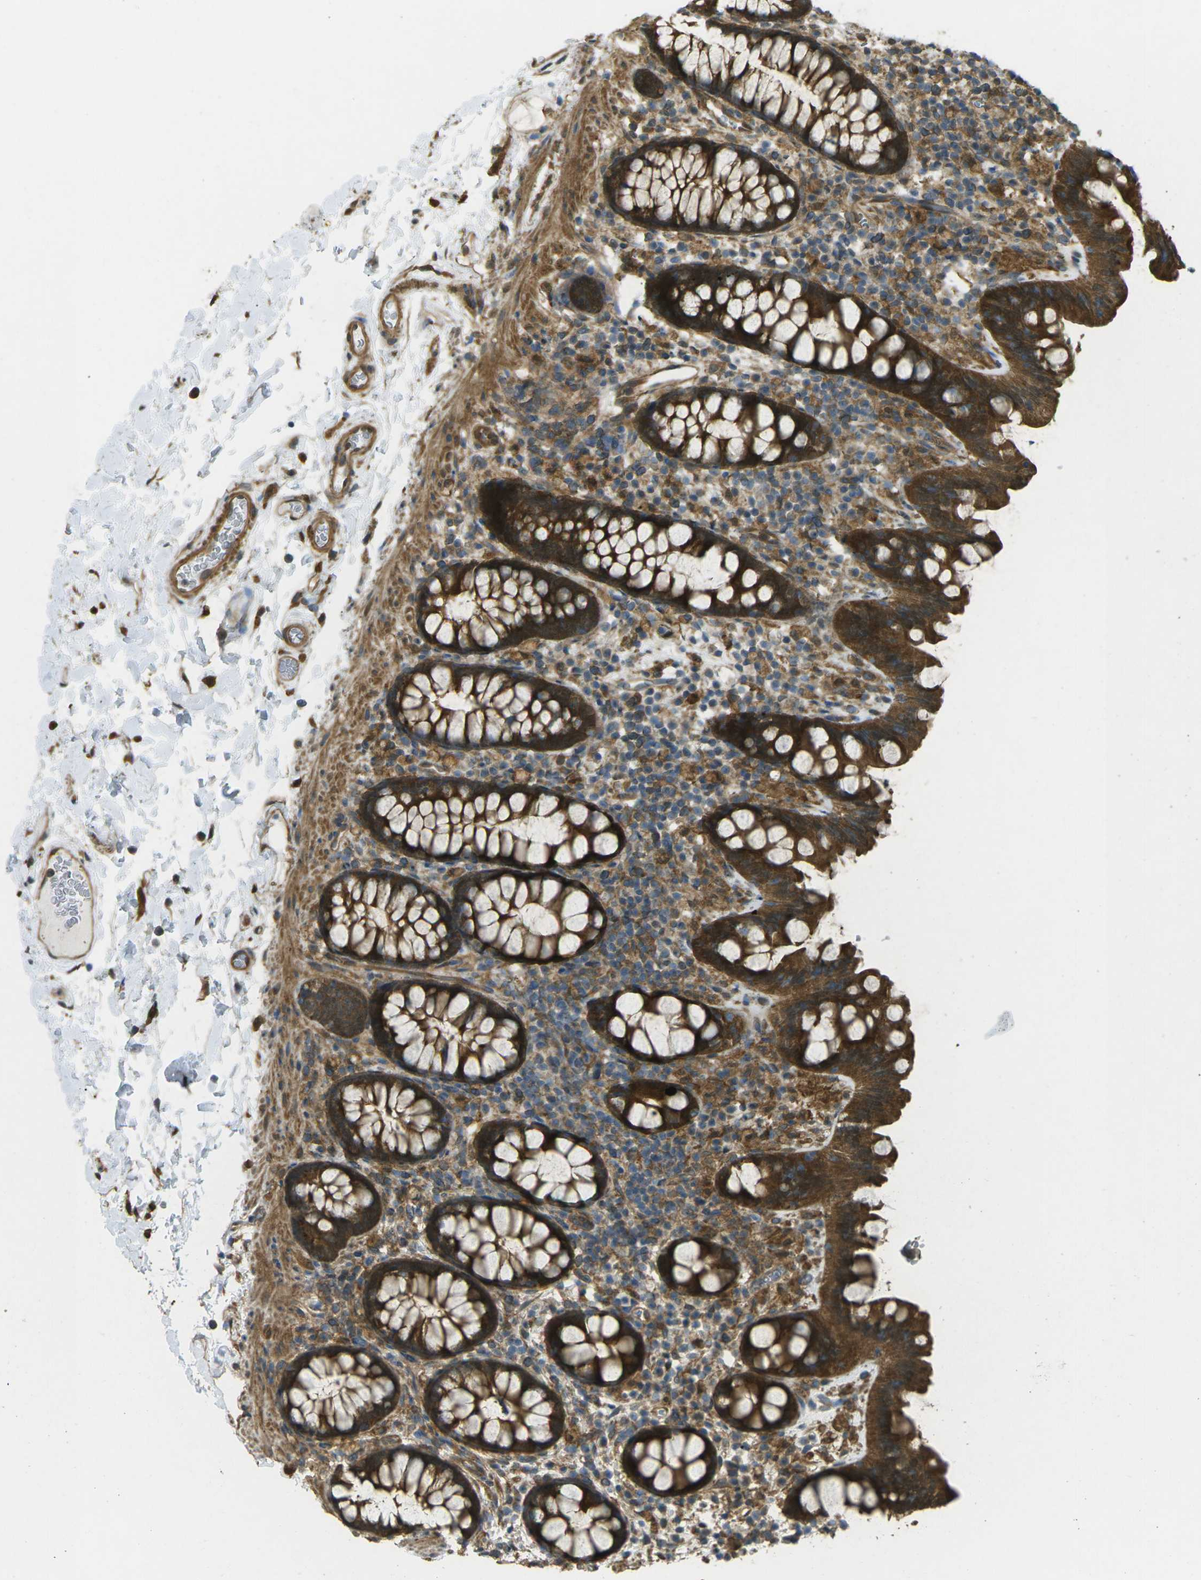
{"staining": {"intensity": "strong", "quantity": ">75%", "location": "cytoplasmic/membranous"}, "tissue": "colon", "cell_type": "Endothelial cells", "image_type": "normal", "snomed": [{"axis": "morphology", "description": "Normal tissue, NOS"}, {"axis": "topography", "description": "Colon"}], "caption": "Immunohistochemistry staining of normal colon, which demonstrates high levels of strong cytoplasmic/membranous positivity in about >75% of endothelial cells indicating strong cytoplasmic/membranous protein staining. The staining was performed using DAB (brown) for protein detection and nuclei were counterstained in hematoxylin (blue).", "gene": "CHMP3", "patient": {"sex": "female", "age": 80}}